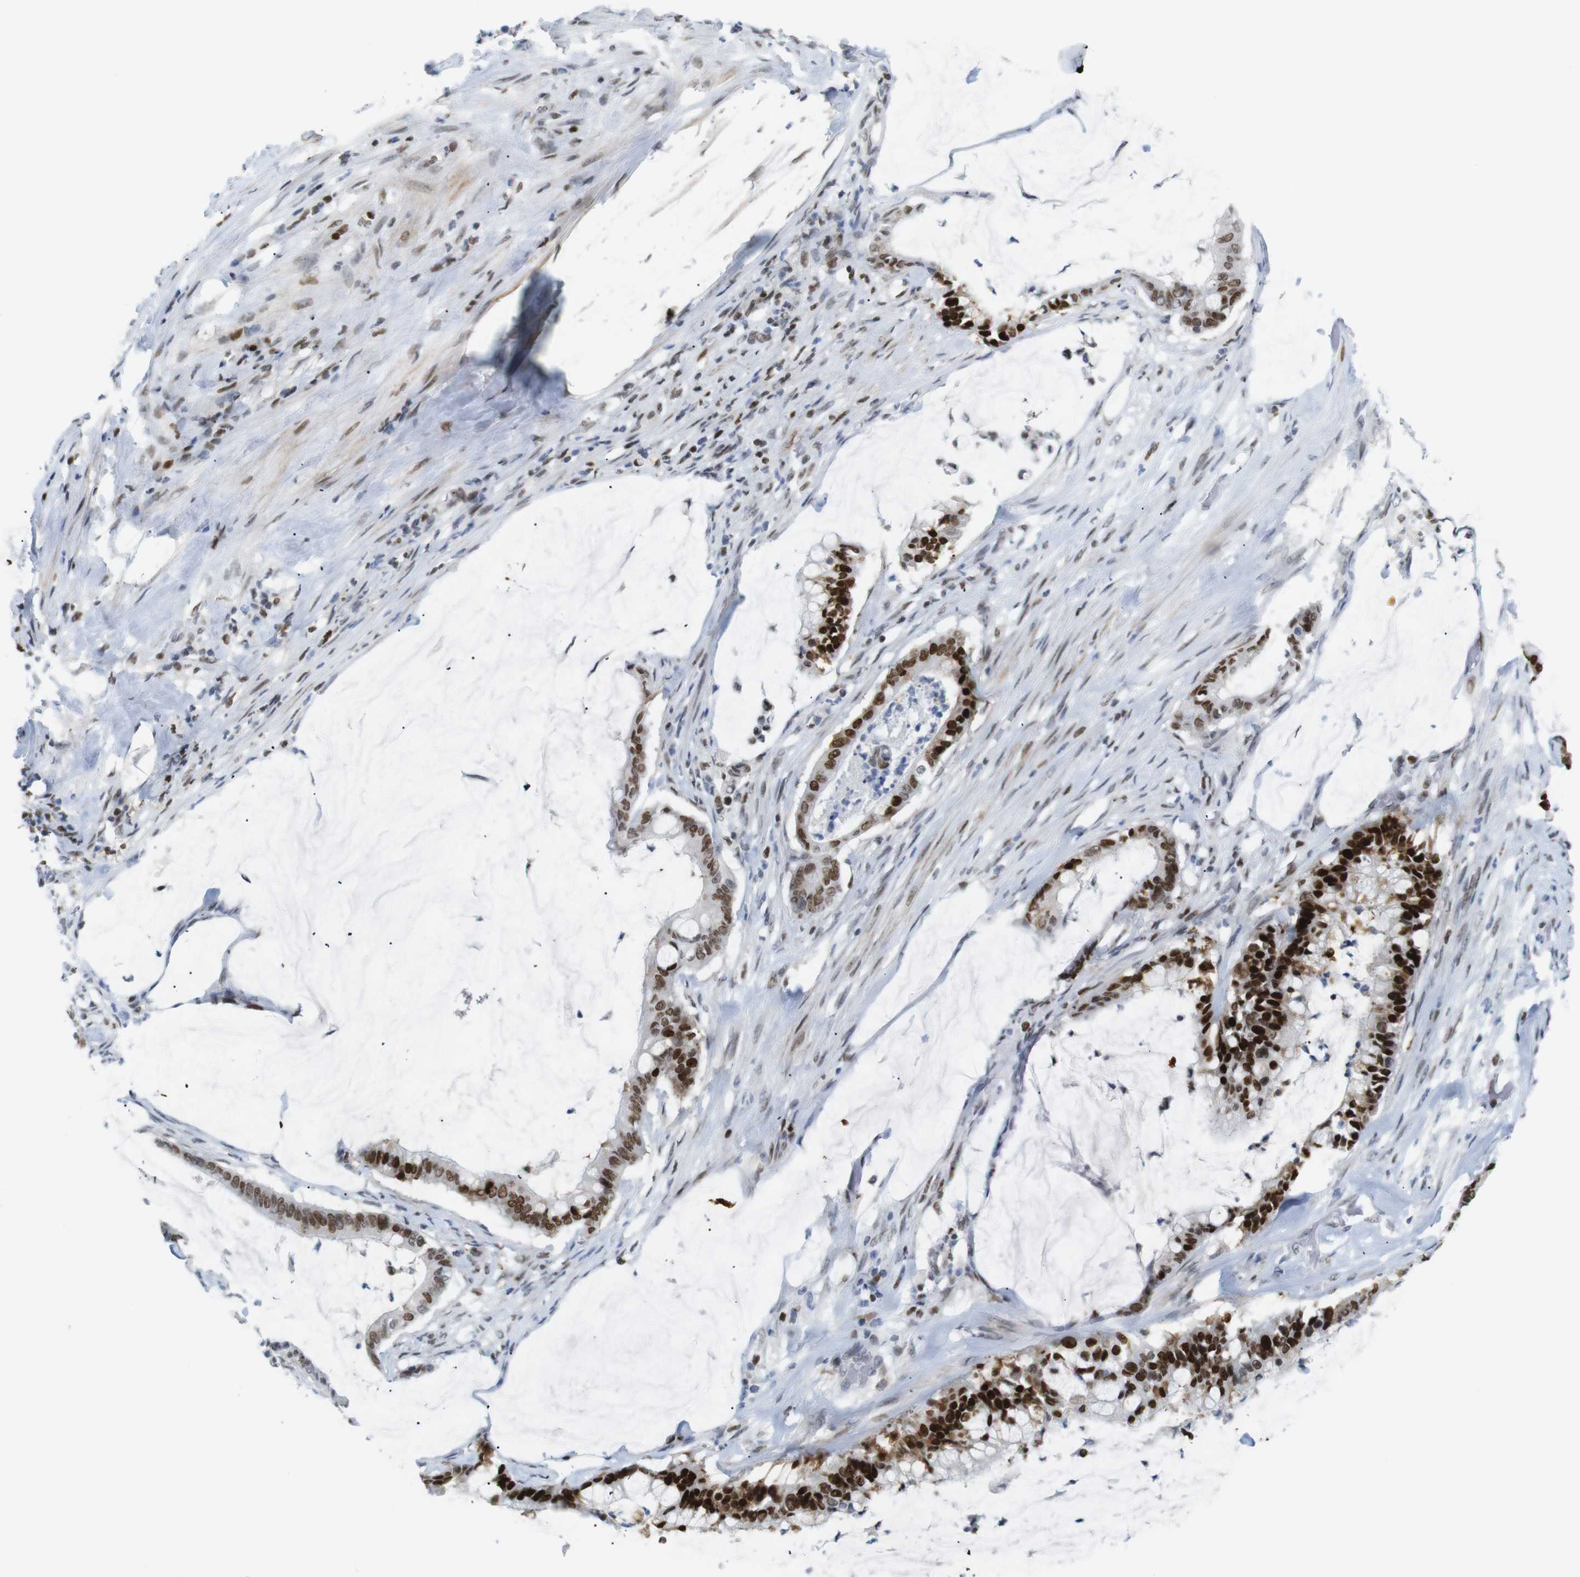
{"staining": {"intensity": "strong", "quantity": ">75%", "location": "nuclear"}, "tissue": "pancreatic cancer", "cell_type": "Tumor cells", "image_type": "cancer", "snomed": [{"axis": "morphology", "description": "Adenocarcinoma, NOS"}, {"axis": "topography", "description": "Pancreas"}], "caption": "Immunohistochemistry (DAB) staining of human pancreatic adenocarcinoma displays strong nuclear protein positivity in about >75% of tumor cells.", "gene": "RIOX2", "patient": {"sex": "male", "age": 41}}